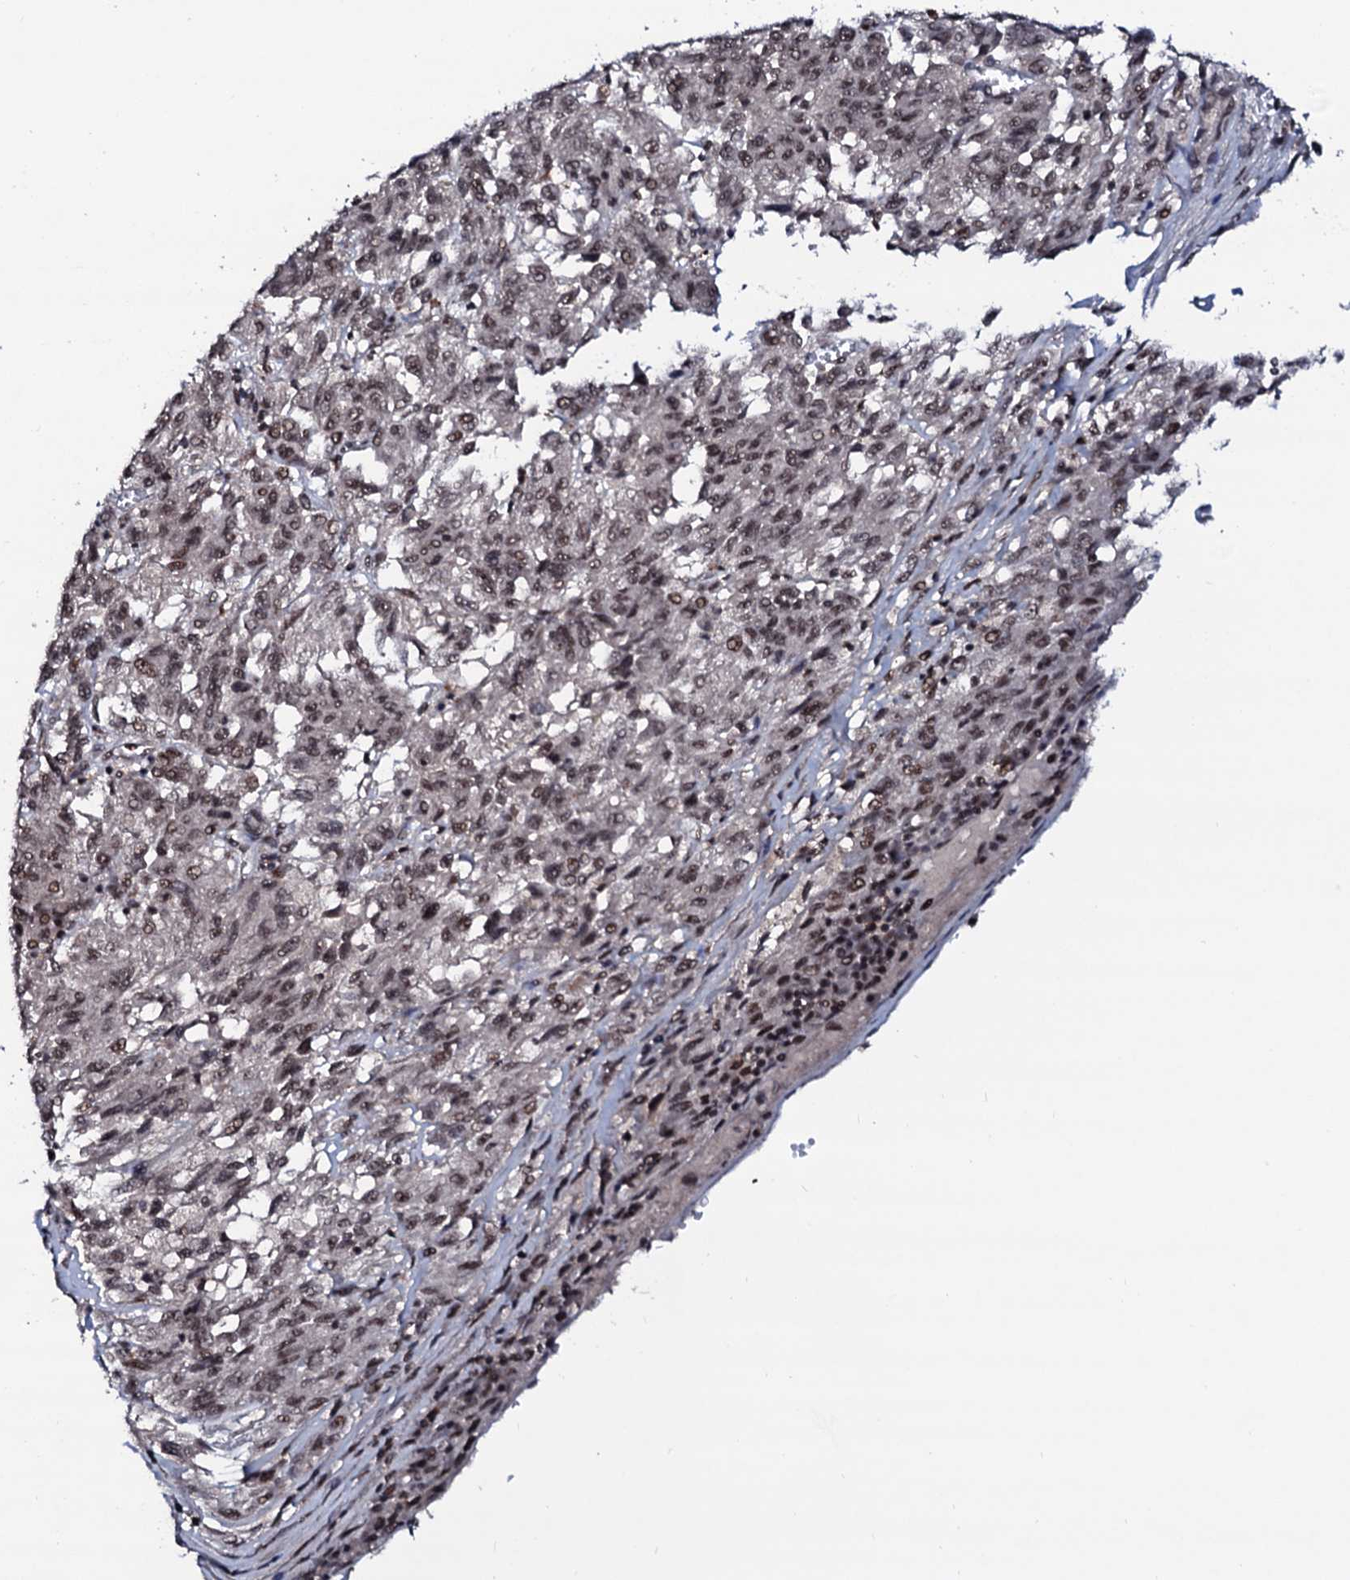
{"staining": {"intensity": "weak", "quantity": ">75%", "location": "nuclear"}, "tissue": "melanoma", "cell_type": "Tumor cells", "image_type": "cancer", "snomed": [{"axis": "morphology", "description": "Malignant melanoma, Metastatic site"}, {"axis": "topography", "description": "Lung"}], "caption": "Immunohistochemistry histopathology image of neoplastic tissue: melanoma stained using immunohistochemistry reveals low levels of weak protein expression localized specifically in the nuclear of tumor cells, appearing as a nuclear brown color.", "gene": "PRPF18", "patient": {"sex": "male", "age": 64}}